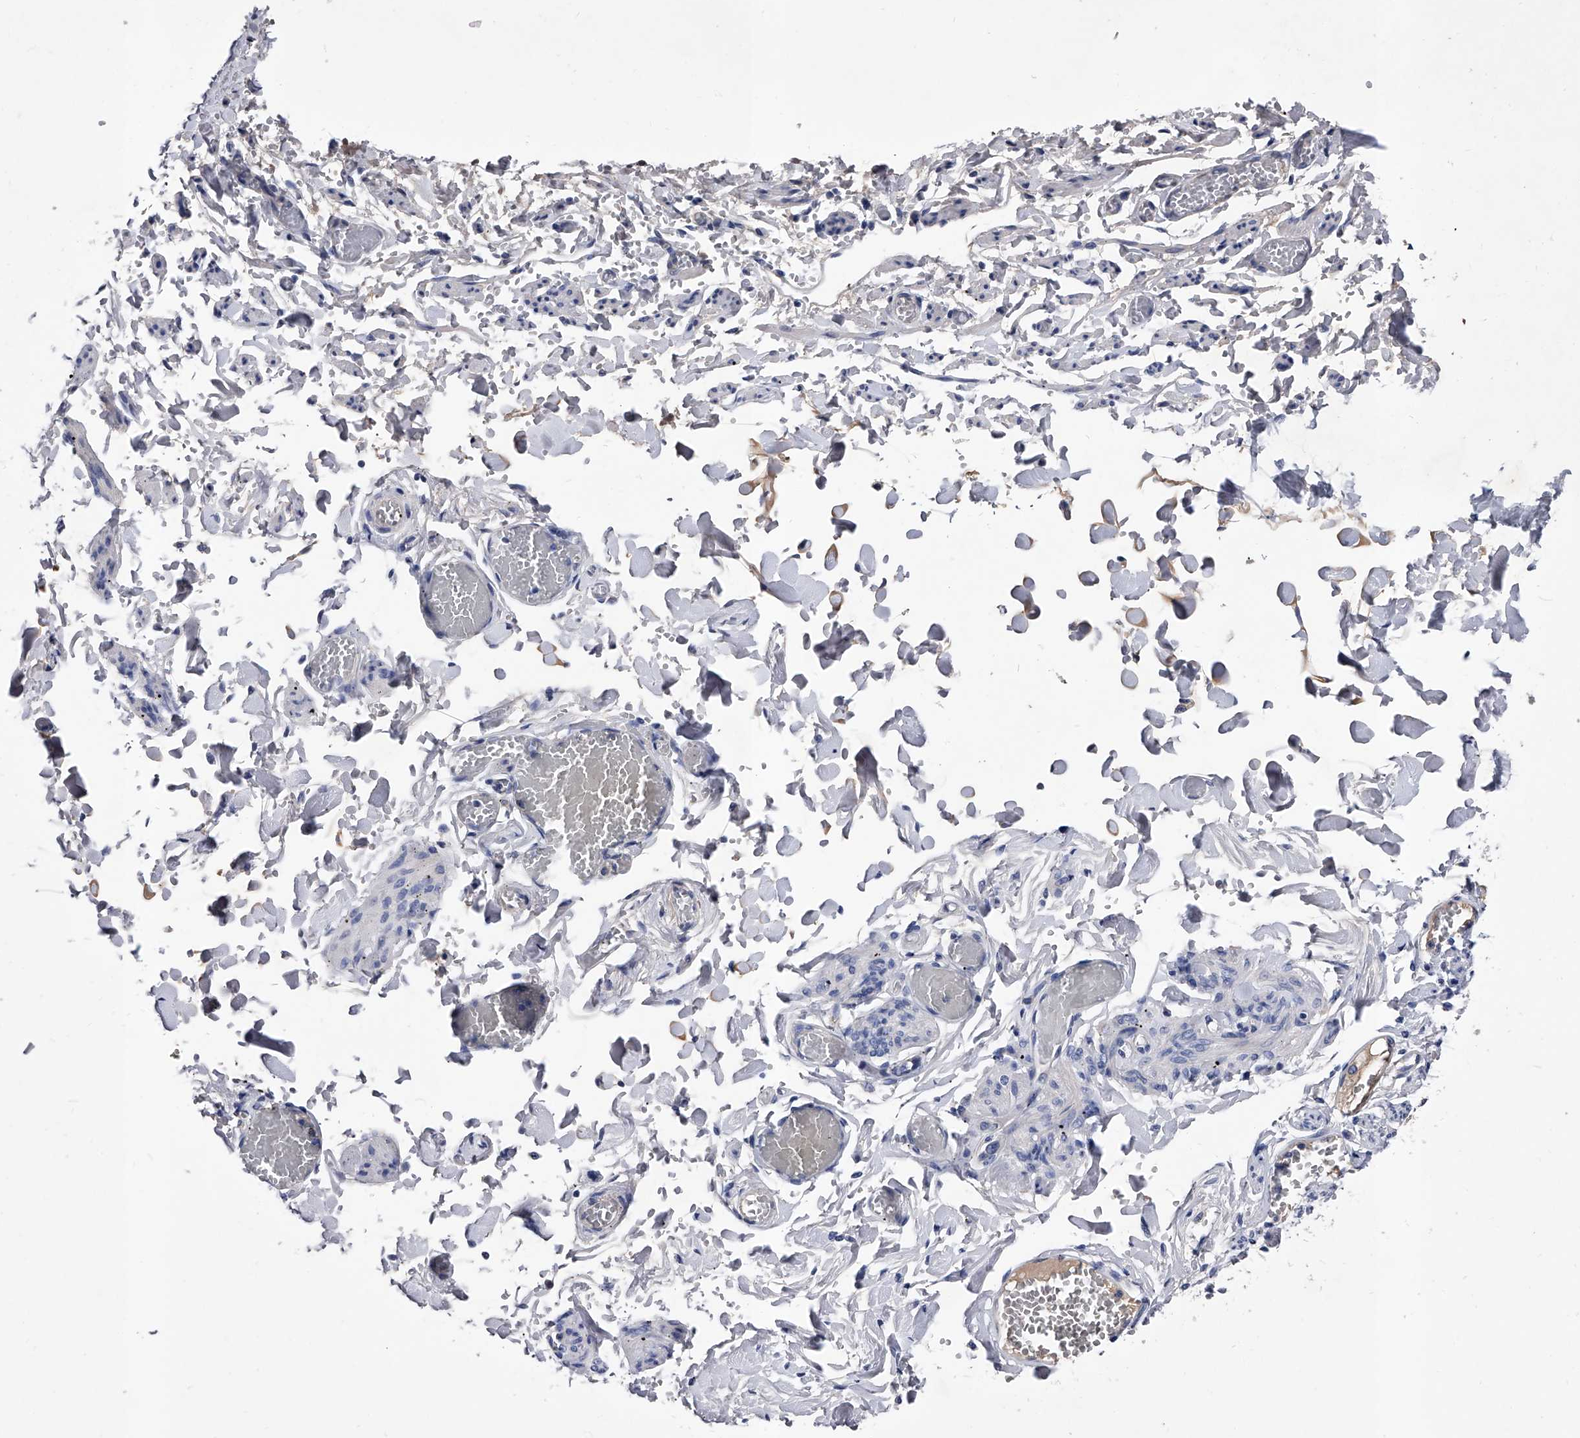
{"staining": {"intensity": "negative", "quantity": "none", "location": "none"}, "tissue": "adipose tissue", "cell_type": "Adipocytes", "image_type": "normal", "snomed": [{"axis": "morphology", "description": "Normal tissue, NOS"}, {"axis": "topography", "description": "Vascular tissue"}, {"axis": "topography", "description": "Fallopian tube"}, {"axis": "topography", "description": "Ovary"}], "caption": "Immunohistochemistry (IHC) photomicrograph of unremarkable human adipose tissue stained for a protein (brown), which displays no expression in adipocytes.", "gene": "EFCAB7", "patient": {"sex": "female", "age": 67}}